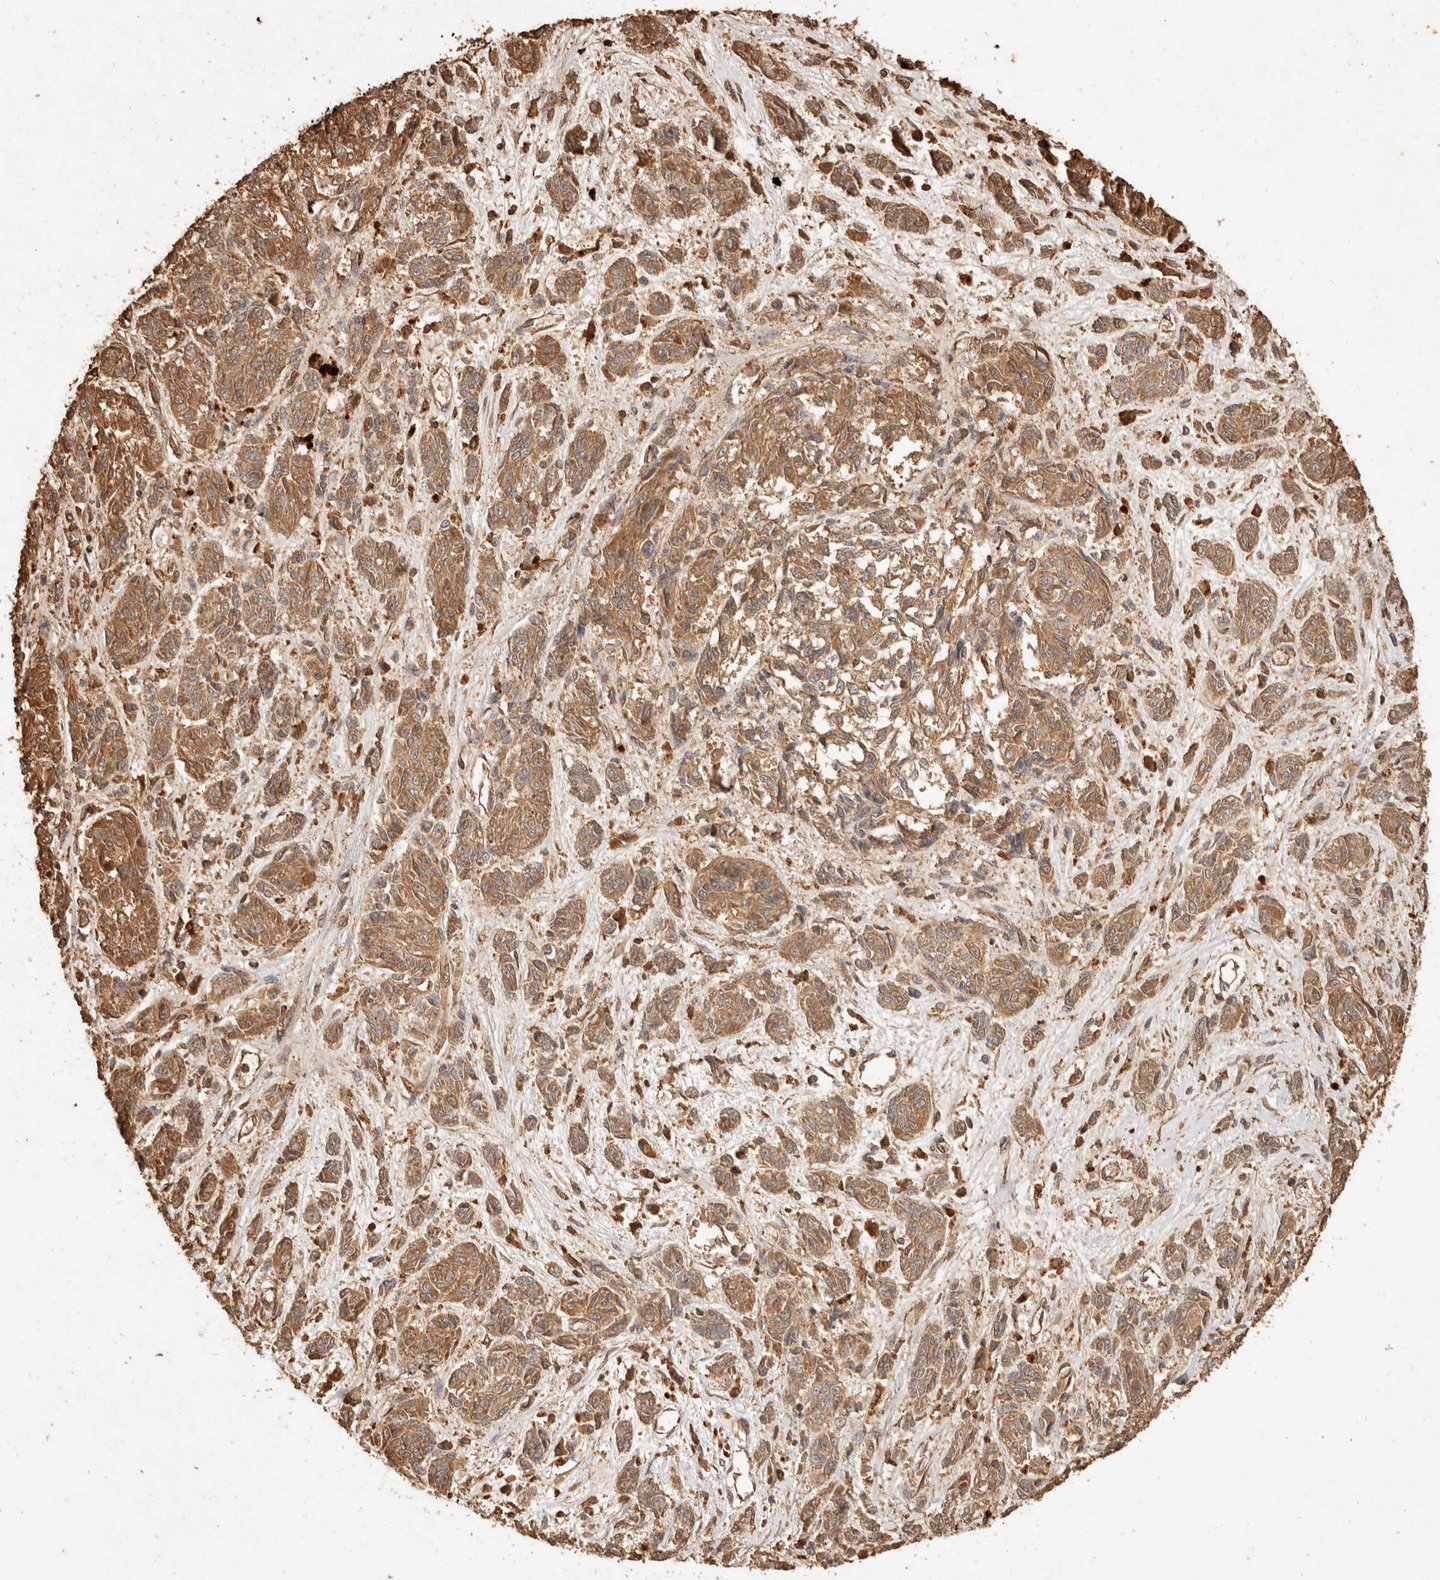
{"staining": {"intensity": "moderate", "quantity": ">75%", "location": "cytoplasmic/membranous"}, "tissue": "melanoma", "cell_type": "Tumor cells", "image_type": "cancer", "snomed": [{"axis": "morphology", "description": "Malignant melanoma, NOS"}, {"axis": "topography", "description": "Skin"}], "caption": "This image shows immunohistochemistry (IHC) staining of human melanoma, with medium moderate cytoplasmic/membranous positivity in approximately >75% of tumor cells.", "gene": "FAM180B", "patient": {"sex": "male", "age": 53}}